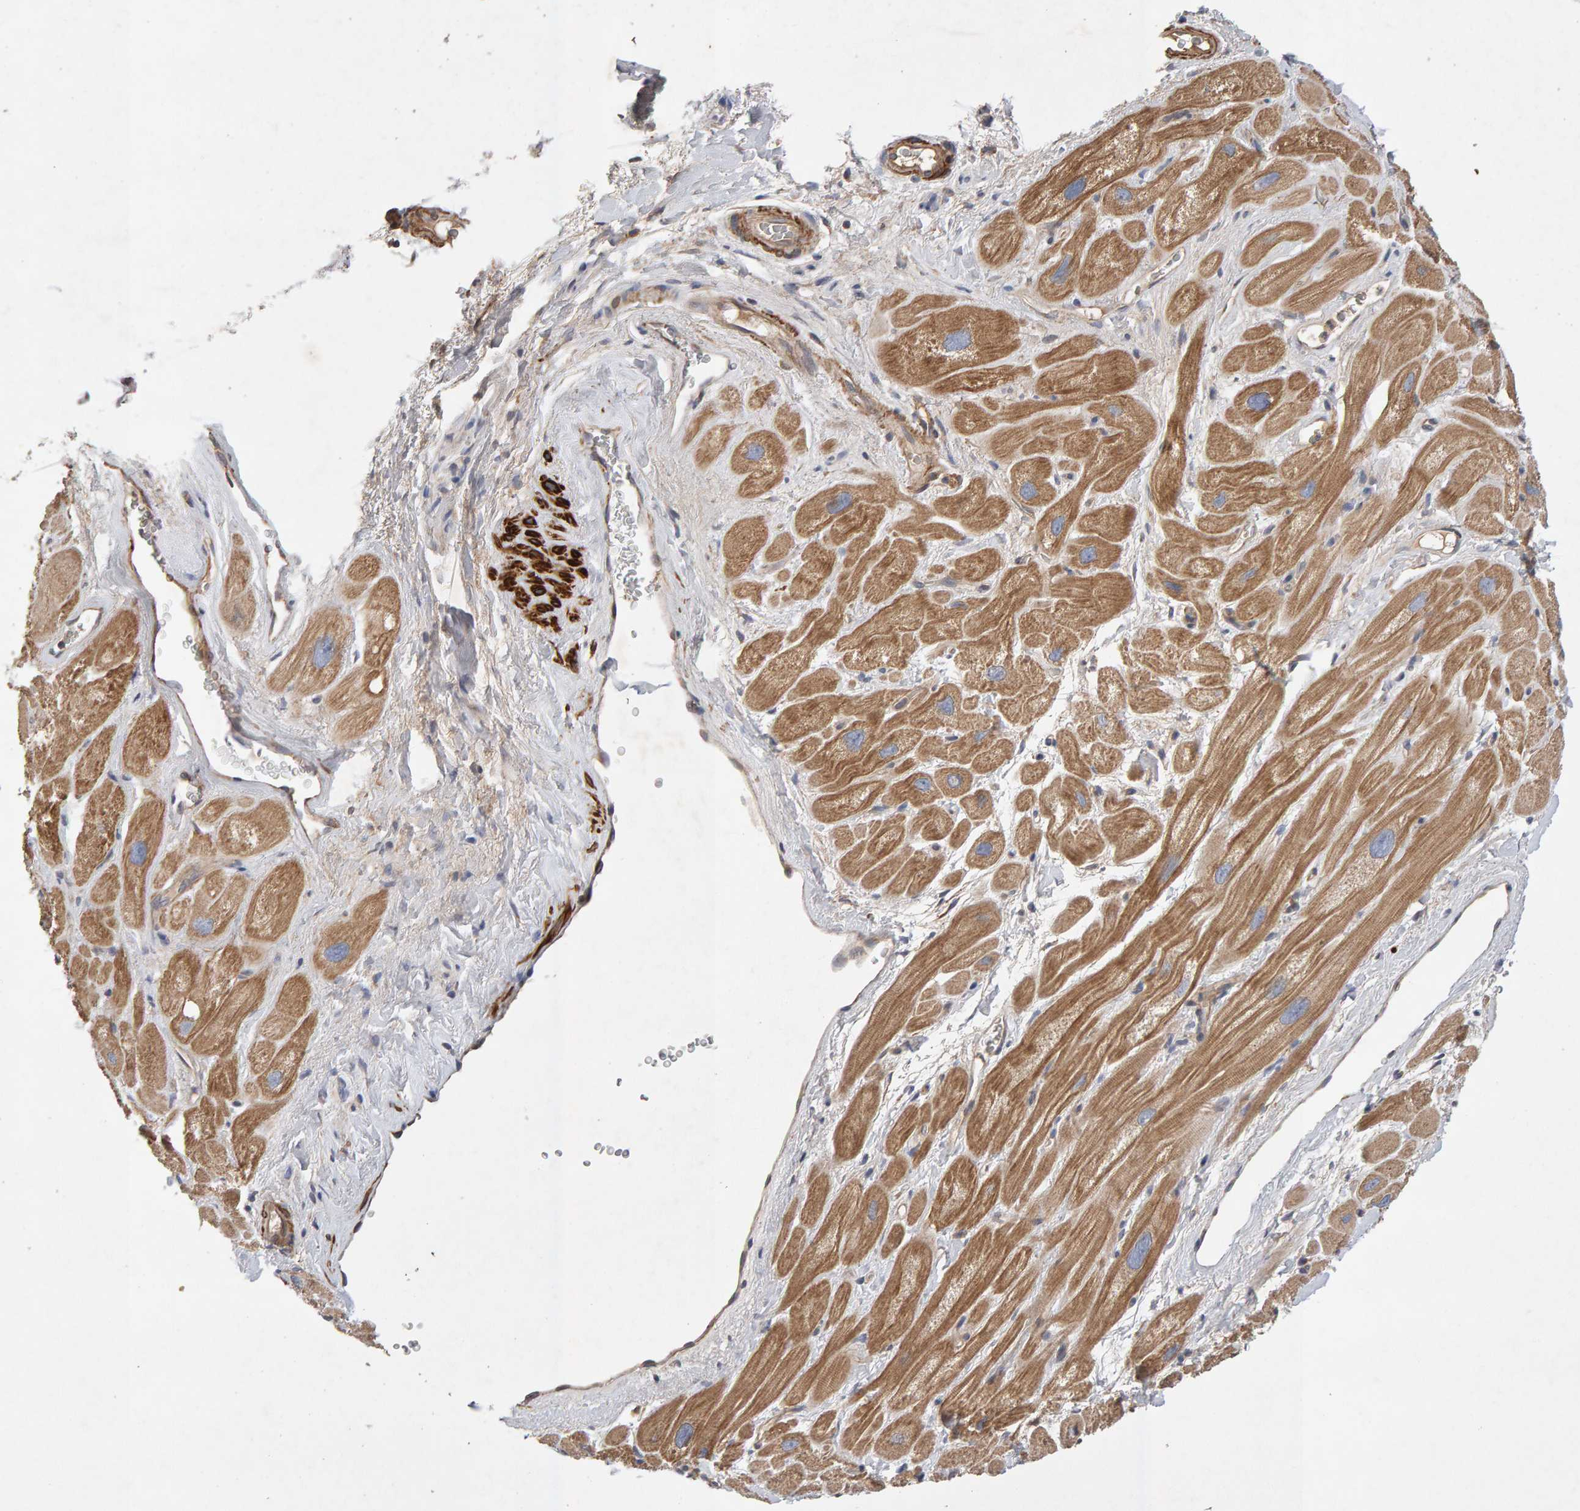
{"staining": {"intensity": "moderate", "quantity": ">75%", "location": "cytoplasmic/membranous"}, "tissue": "heart muscle", "cell_type": "Cardiomyocytes", "image_type": "normal", "snomed": [{"axis": "morphology", "description": "Normal tissue, NOS"}, {"axis": "topography", "description": "Heart"}], "caption": "IHC of unremarkable heart muscle displays medium levels of moderate cytoplasmic/membranous positivity in about >75% of cardiomyocytes.", "gene": "RNF19A", "patient": {"sex": "male", "age": 49}}